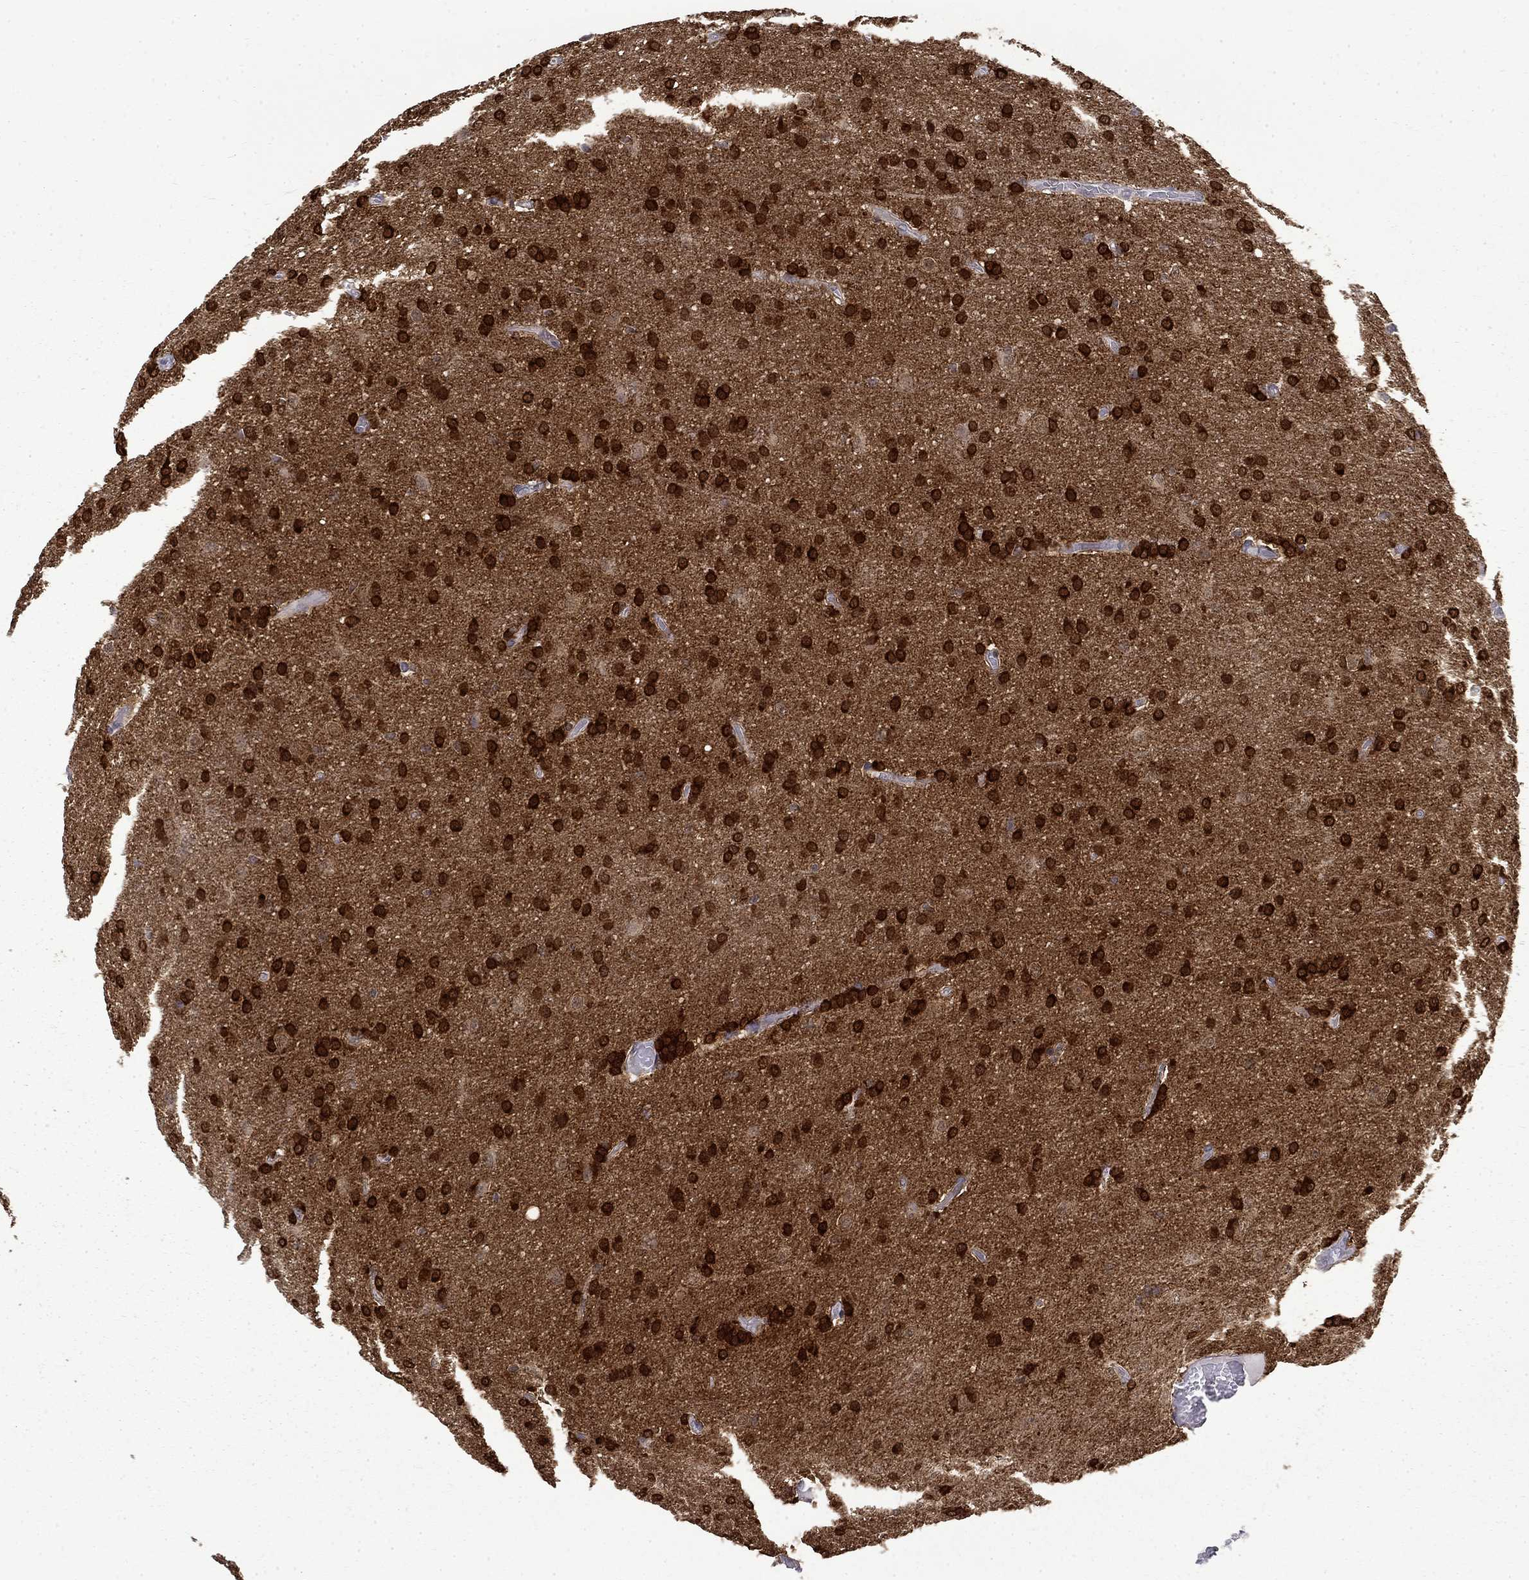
{"staining": {"intensity": "strong", "quantity": ">75%", "location": "cytoplasmic/membranous"}, "tissue": "glioma", "cell_type": "Tumor cells", "image_type": "cancer", "snomed": [{"axis": "morphology", "description": "Glioma, malignant, Low grade"}, {"axis": "topography", "description": "Brain"}], "caption": "Protein staining of malignant low-grade glioma tissue shows strong cytoplasmic/membranous positivity in approximately >75% of tumor cells.", "gene": "PCBP3", "patient": {"sex": "female", "age": 32}}